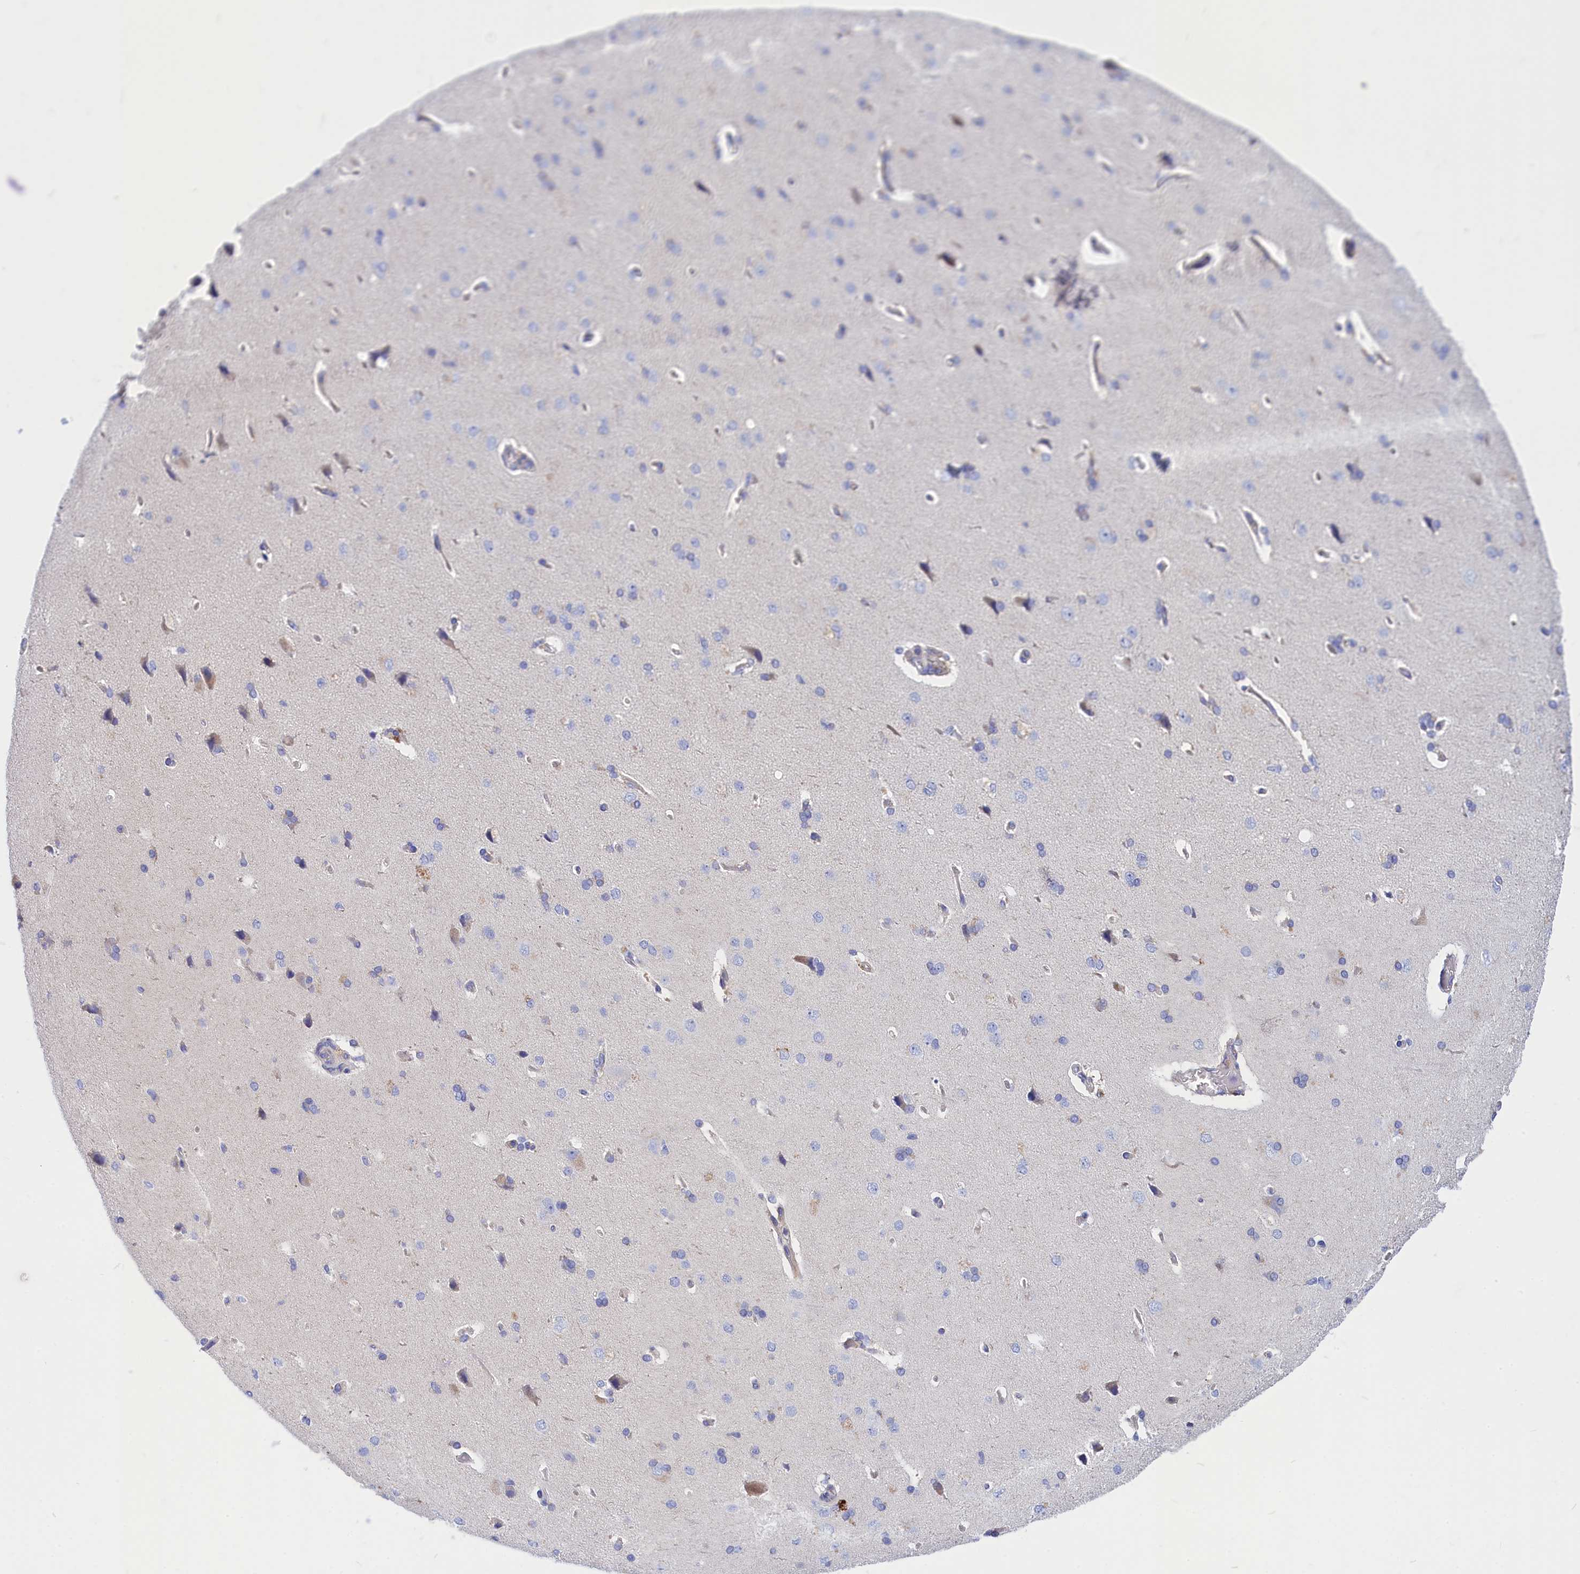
{"staining": {"intensity": "moderate", "quantity": "<25%", "location": "cytoplasmic/membranous"}, "tissue": "cerebral cortex", "cell_type": "Endothelial cells", "image_type": "normal", "snomed": [{"axis": "morphology", "description": "Normal tissue, NOS"}, {"axis": "topography", "description": "Cerebral cortex"}], "caption": "Cerebral cortex stained for a protein shows moderate cytoplasmic/membranous positivity in endothelial cells. The protein of interest is shown in brown color, while the nuclei are stained blue.", "gene": "CCRL2", "patient": {"sex": "male", "age": 62}}